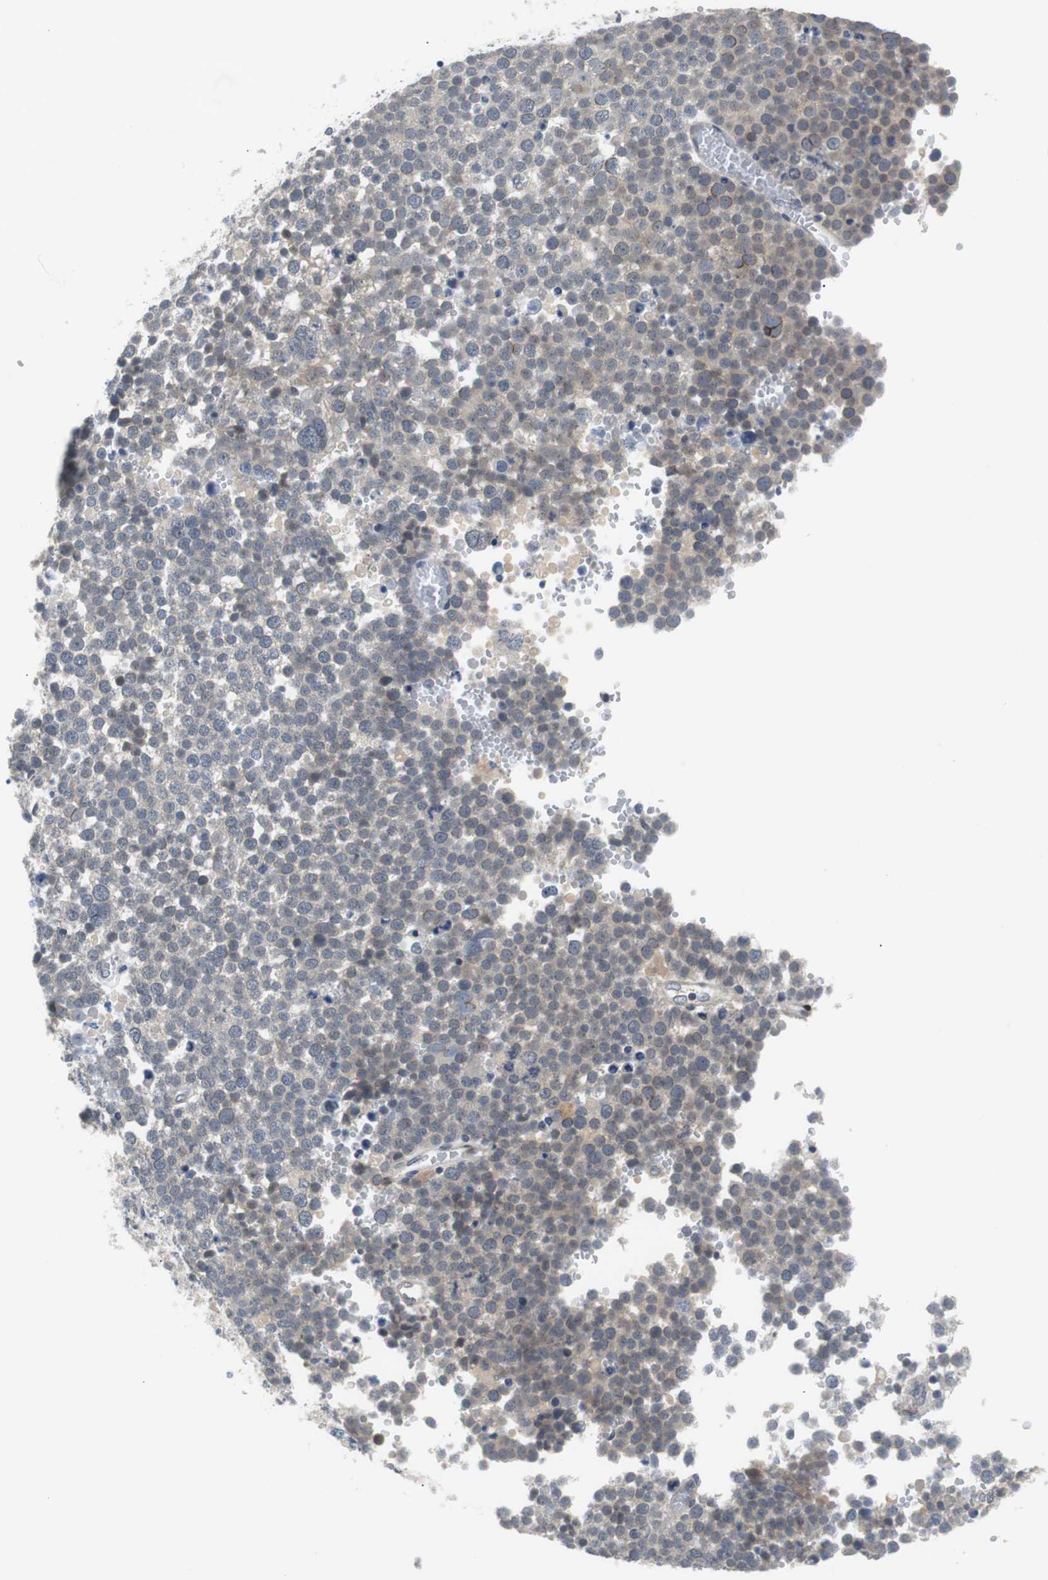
{"staining": {"intensity": "weak", "quantity": "25%-75%", "location": "cytoplasmic/membranous"}, "tissue": "testis cancer", "cell_type": "Tumor cells", "image_type": "cancer", "snomed": [{"axis": "morphology", "description": "Seminoma, NOS"}, {"axis": "topography", "description": "Testis"}], "caption": "A photomicrograph of human testis cancer (seminoma) stained for a protein displays weak cytoplasmic/membranous brown staining in tumor cells.", "gene": "MAP2K4", "patient": {"sex": "male", "age": 71}}